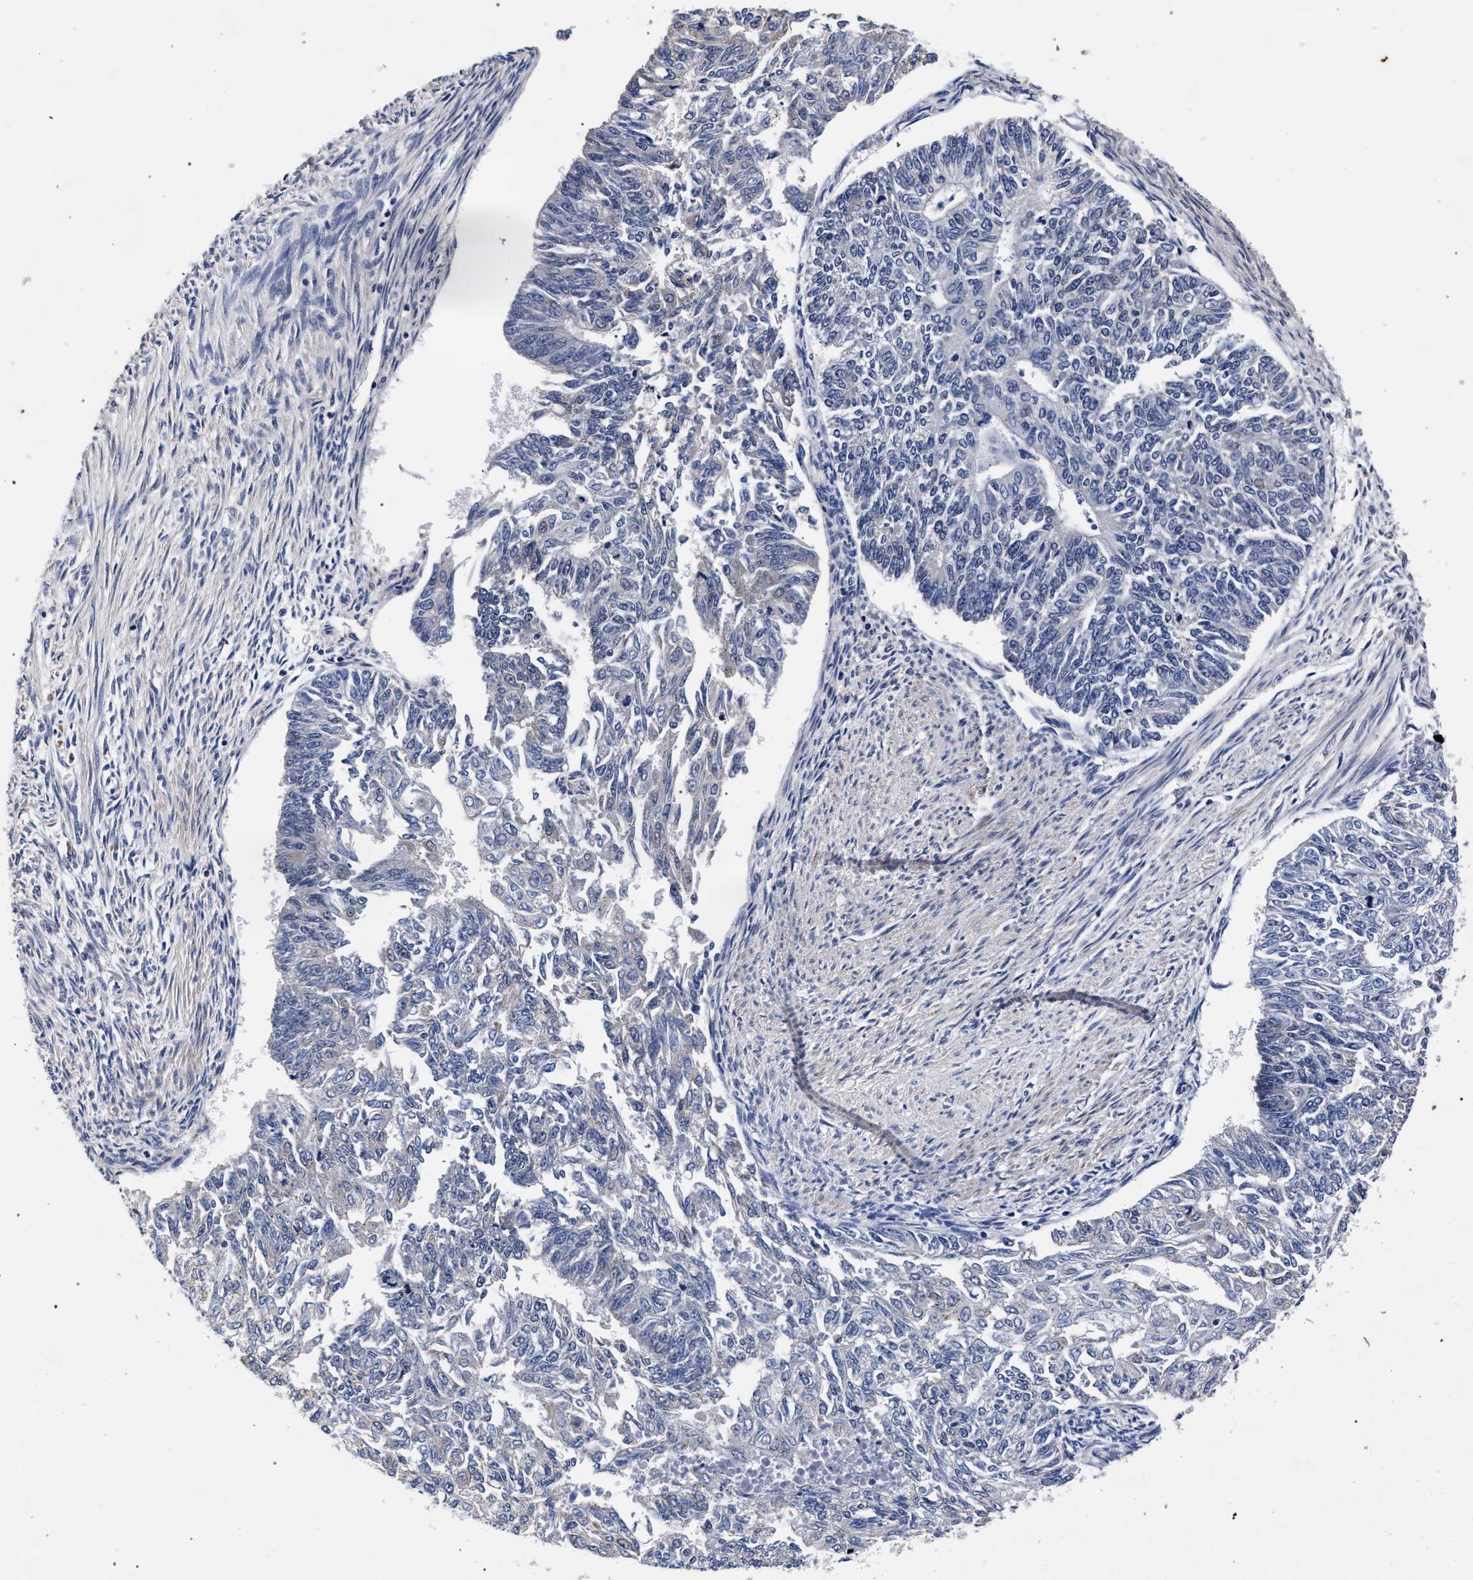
{"staining": {"intensity": "negative", "quantity": "none", "location": "none"}, "tissue": "endometrial cancer", "cell_type": "Tumor cells", "image_type": "cancer", "snomed": [{"axis": "morphology", "description": "Adenocarcinoma, NOS"}, {"axis": "topography", "description": "Endometrium"}], "caption": "There is no significant expression in tumor cells of adenocarcinoma (endometrial).", "gene": "CFAP95", "patient": {"sex": "female", "age": 32}}